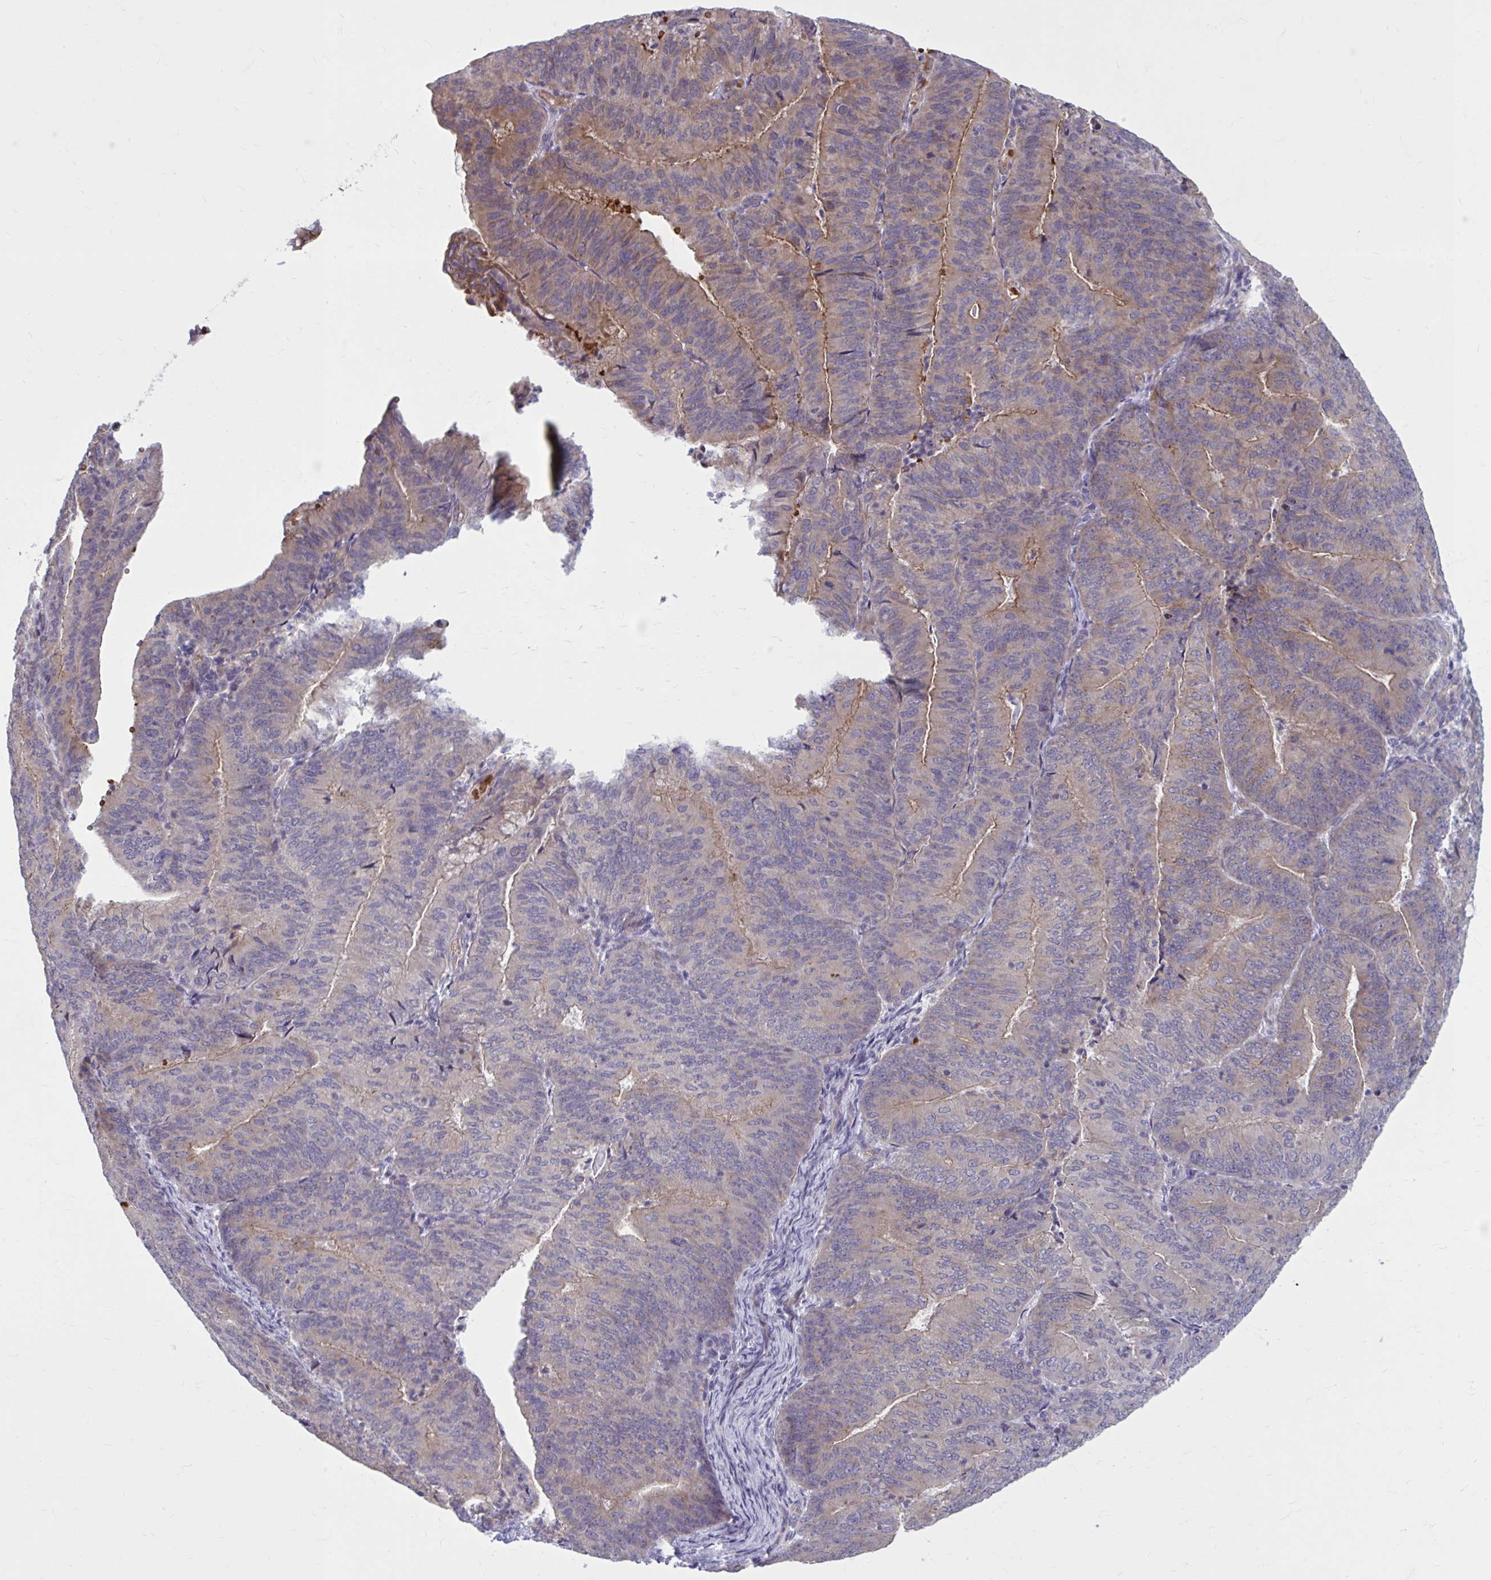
{"staining": {"intensity": "moderate", "quantity": "<25%", "location": "cytoplasmic/membranous"}, "tissue": "endometrial cancer", "cell_type": "Tumor cells", "image_type": "cancer", "snomed": [{"axis": "morphology", "description": "Adenocarcinoma, NOS"}, {"axis": "topography", "description": "Endometrium"}], "caption": "Tumor cells display moderate cytoplasmic/membranous expression in approximately <25% of cells in adenocarcinoma (endometrial).", "gene": "SNF8", "patient": {"sex": "female", "age": 57}}